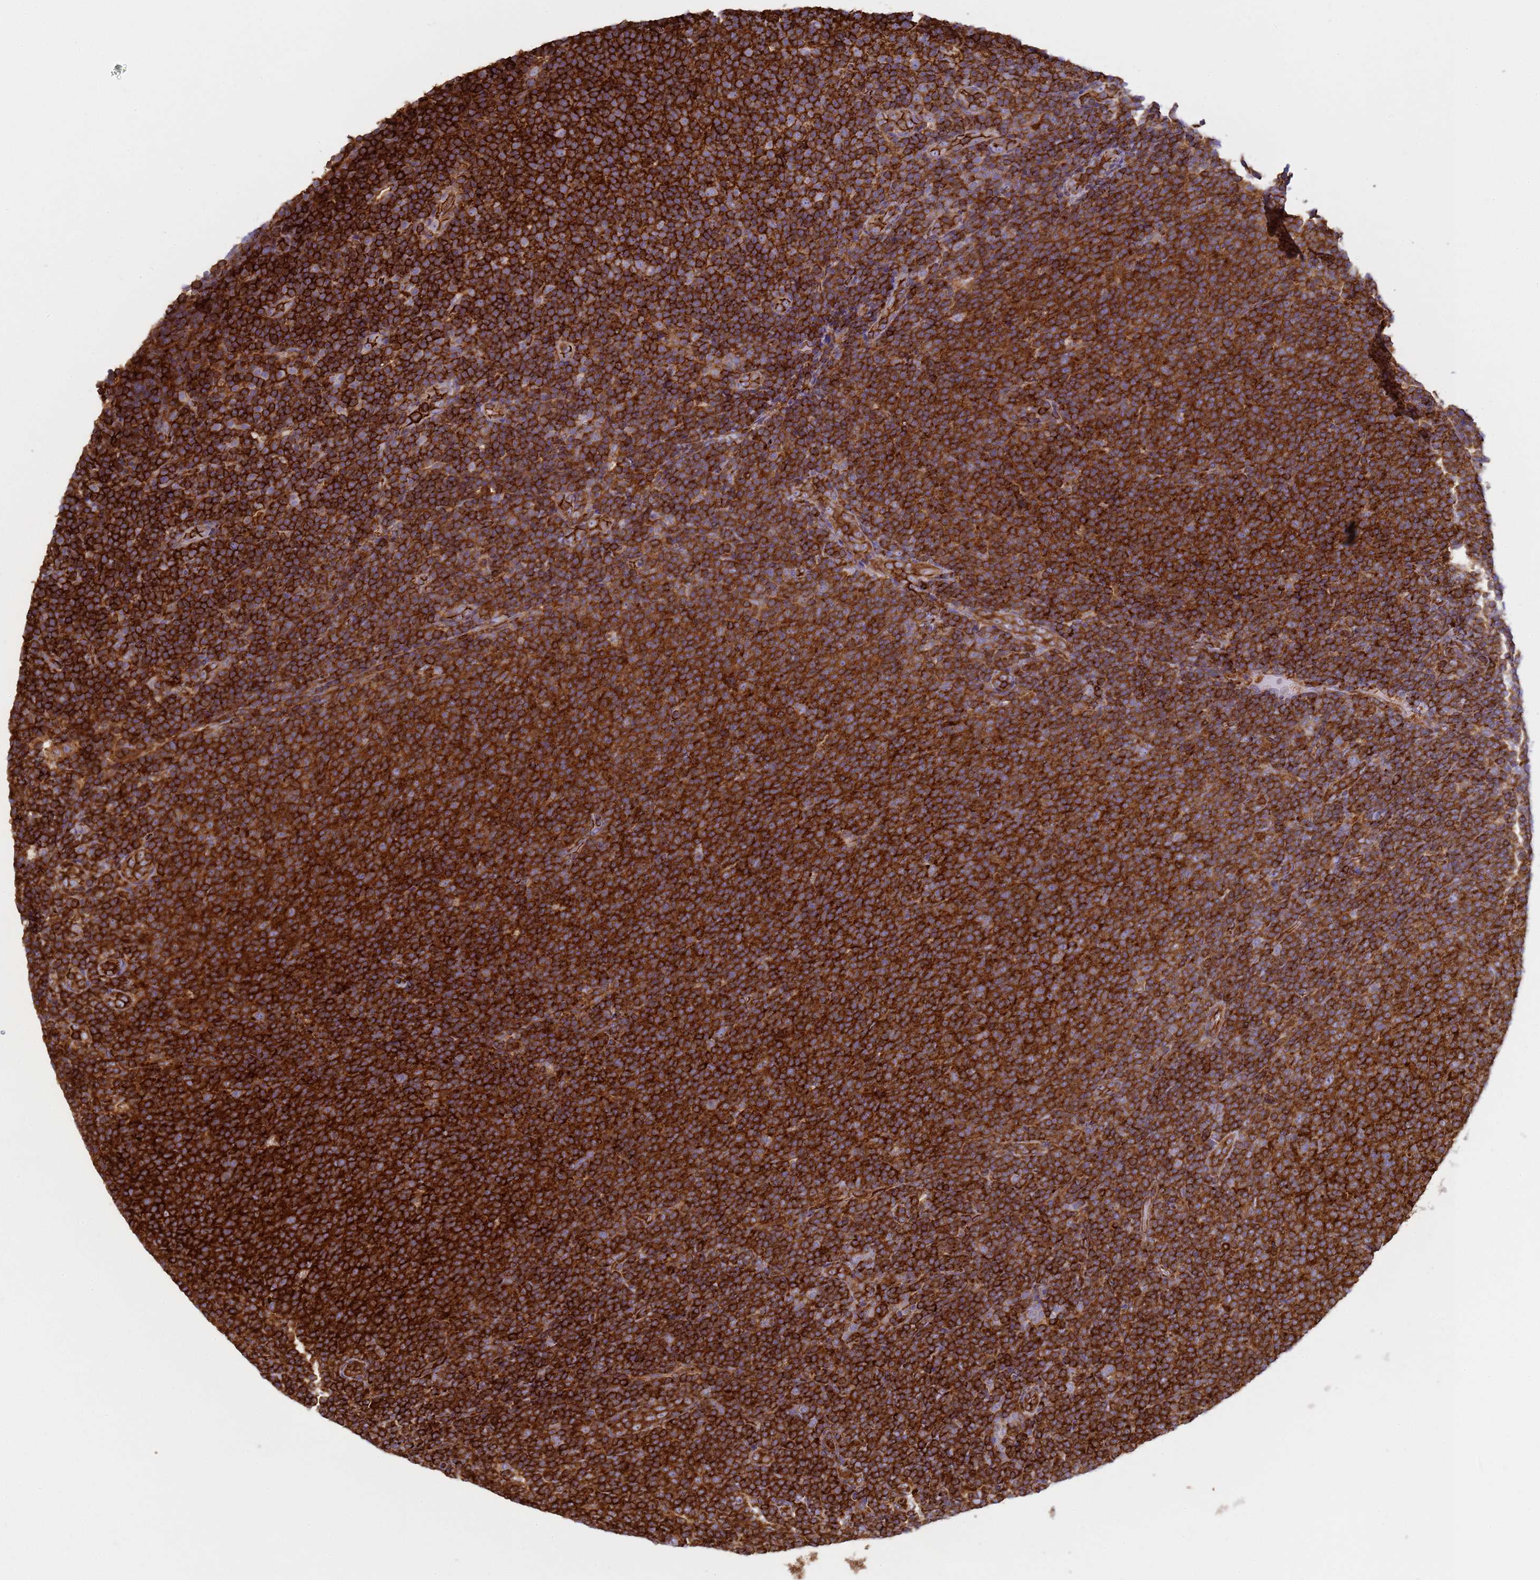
{"staining": {"intensity": "strong", "quantity": ">75%", "location": "cytoplasmic/membranous"}, "tissue": "lymphoma", "cell_type": "Tumor cells", "image_type": "cancer", "snomed": [{"axis": "morphology", "description": "Malignant lymphoma, non-Hodgkin's type, Low grade"}, {"axis": "topography", "description": "Lymph node"}], "caption": "Brown immunohistochemical staining in malignant lymphoma, non-Hodgkin's type (low-grade) displays strong cytoplasmic/membranous expression in approximately >75% of tumor cells. The protein of interest is stained brown, and the nuclei are stained in blue (DAB IHC with brightfield microscopy, high magnification).", "gene": "ZBTB8OS", "patient": {"sex": "male", "age": 66}}